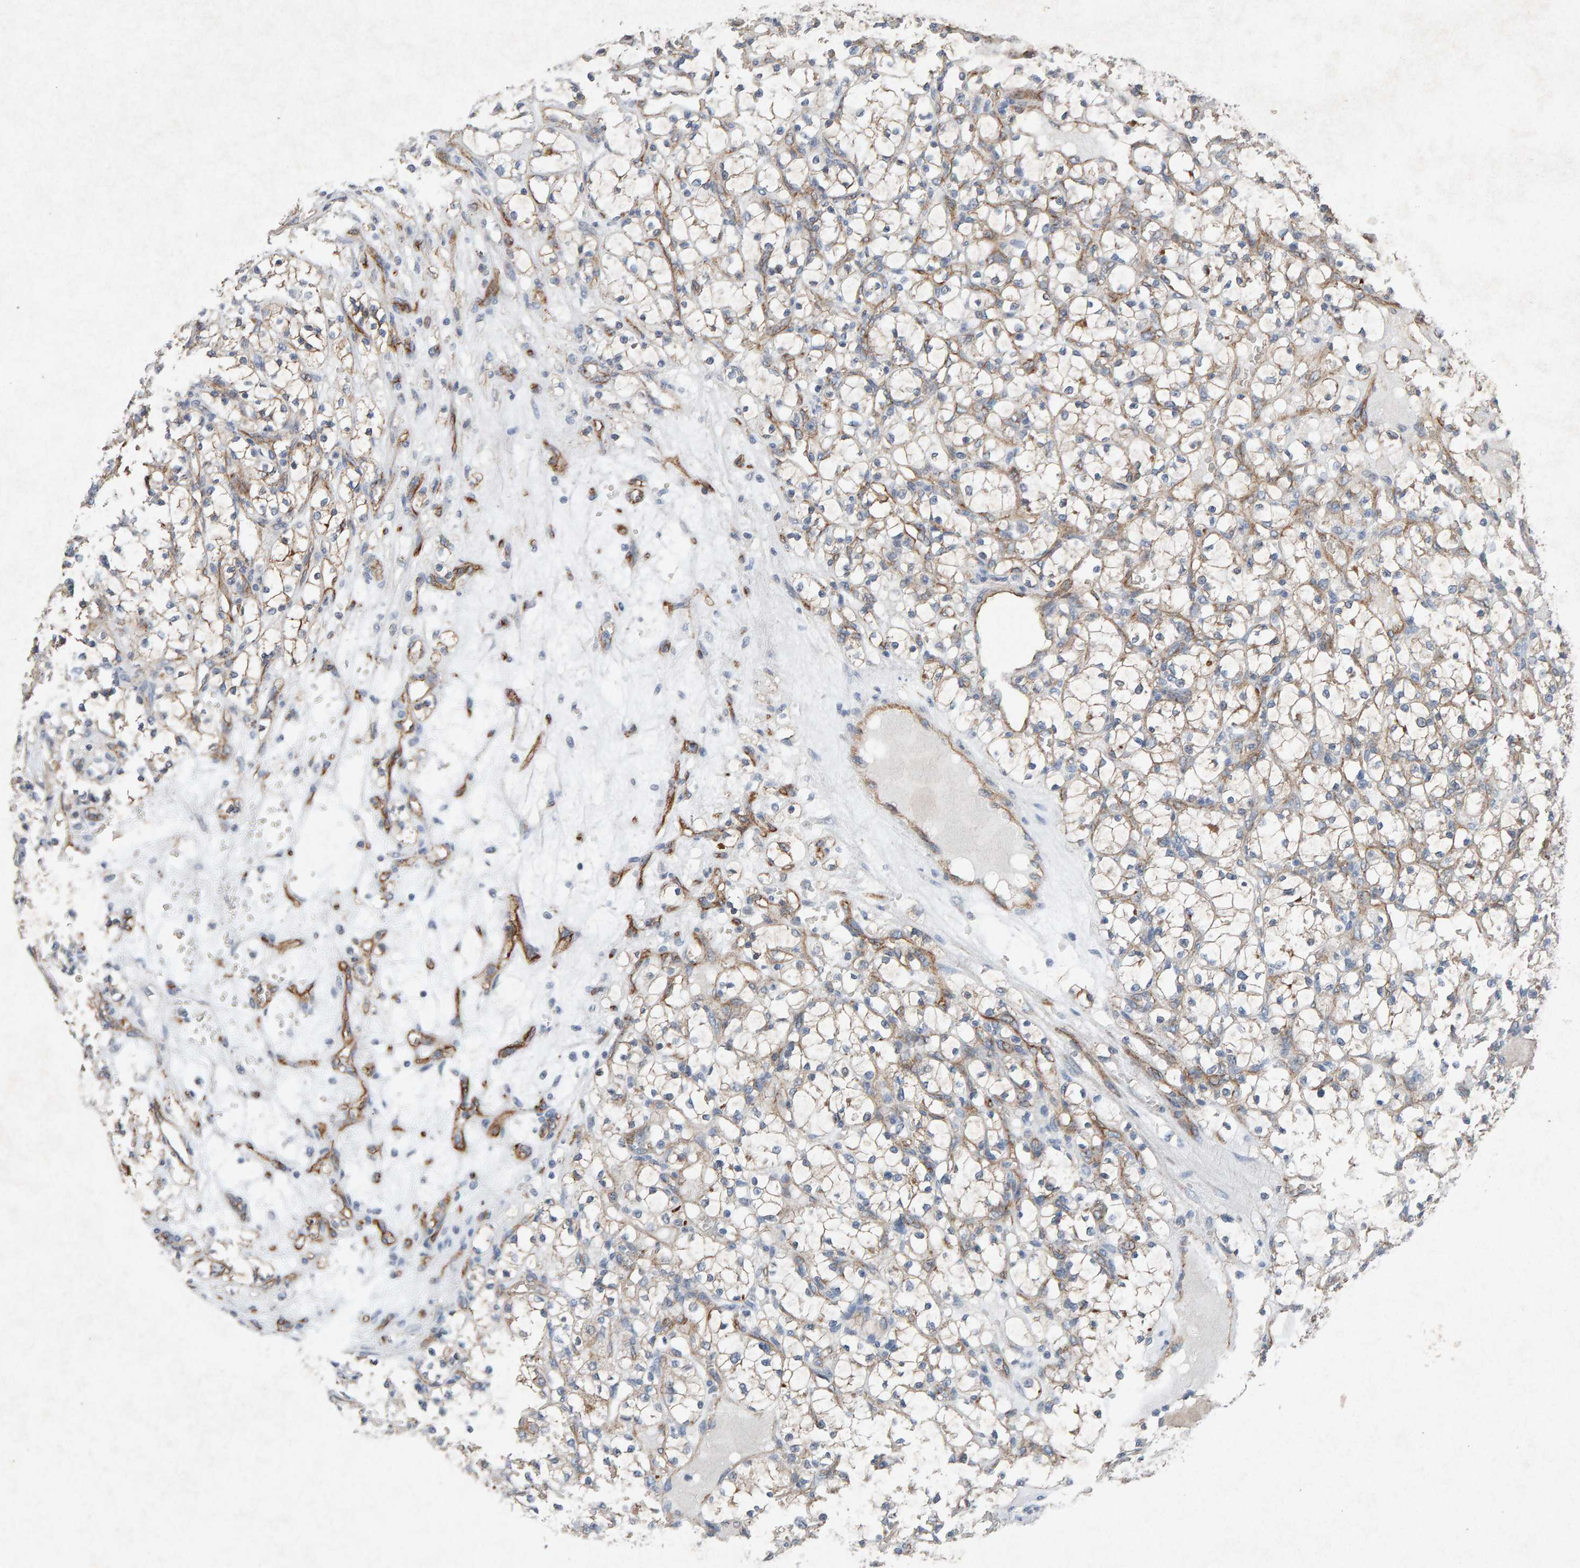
{"staining": {"intensity": "weak", "quantity": ">75%", "location": "cytoplasmic/membranous"}, "tissue": "renal cancer", "cell_type": "Tumor cells", "image_type": "cancer", "snomed": [{"axis": "morphology", "description": "Adenocarcinoma, NOS"}, {"axis": "topography", "description": "Kidney"}], "caption": "Protein expression analysis of renal cancer reveals weak cytoplasmic/membranous expression in approximately >75% of tumor cells.", "gene": "PTPRM", "patient": {"sex": "female", "age": 69}}